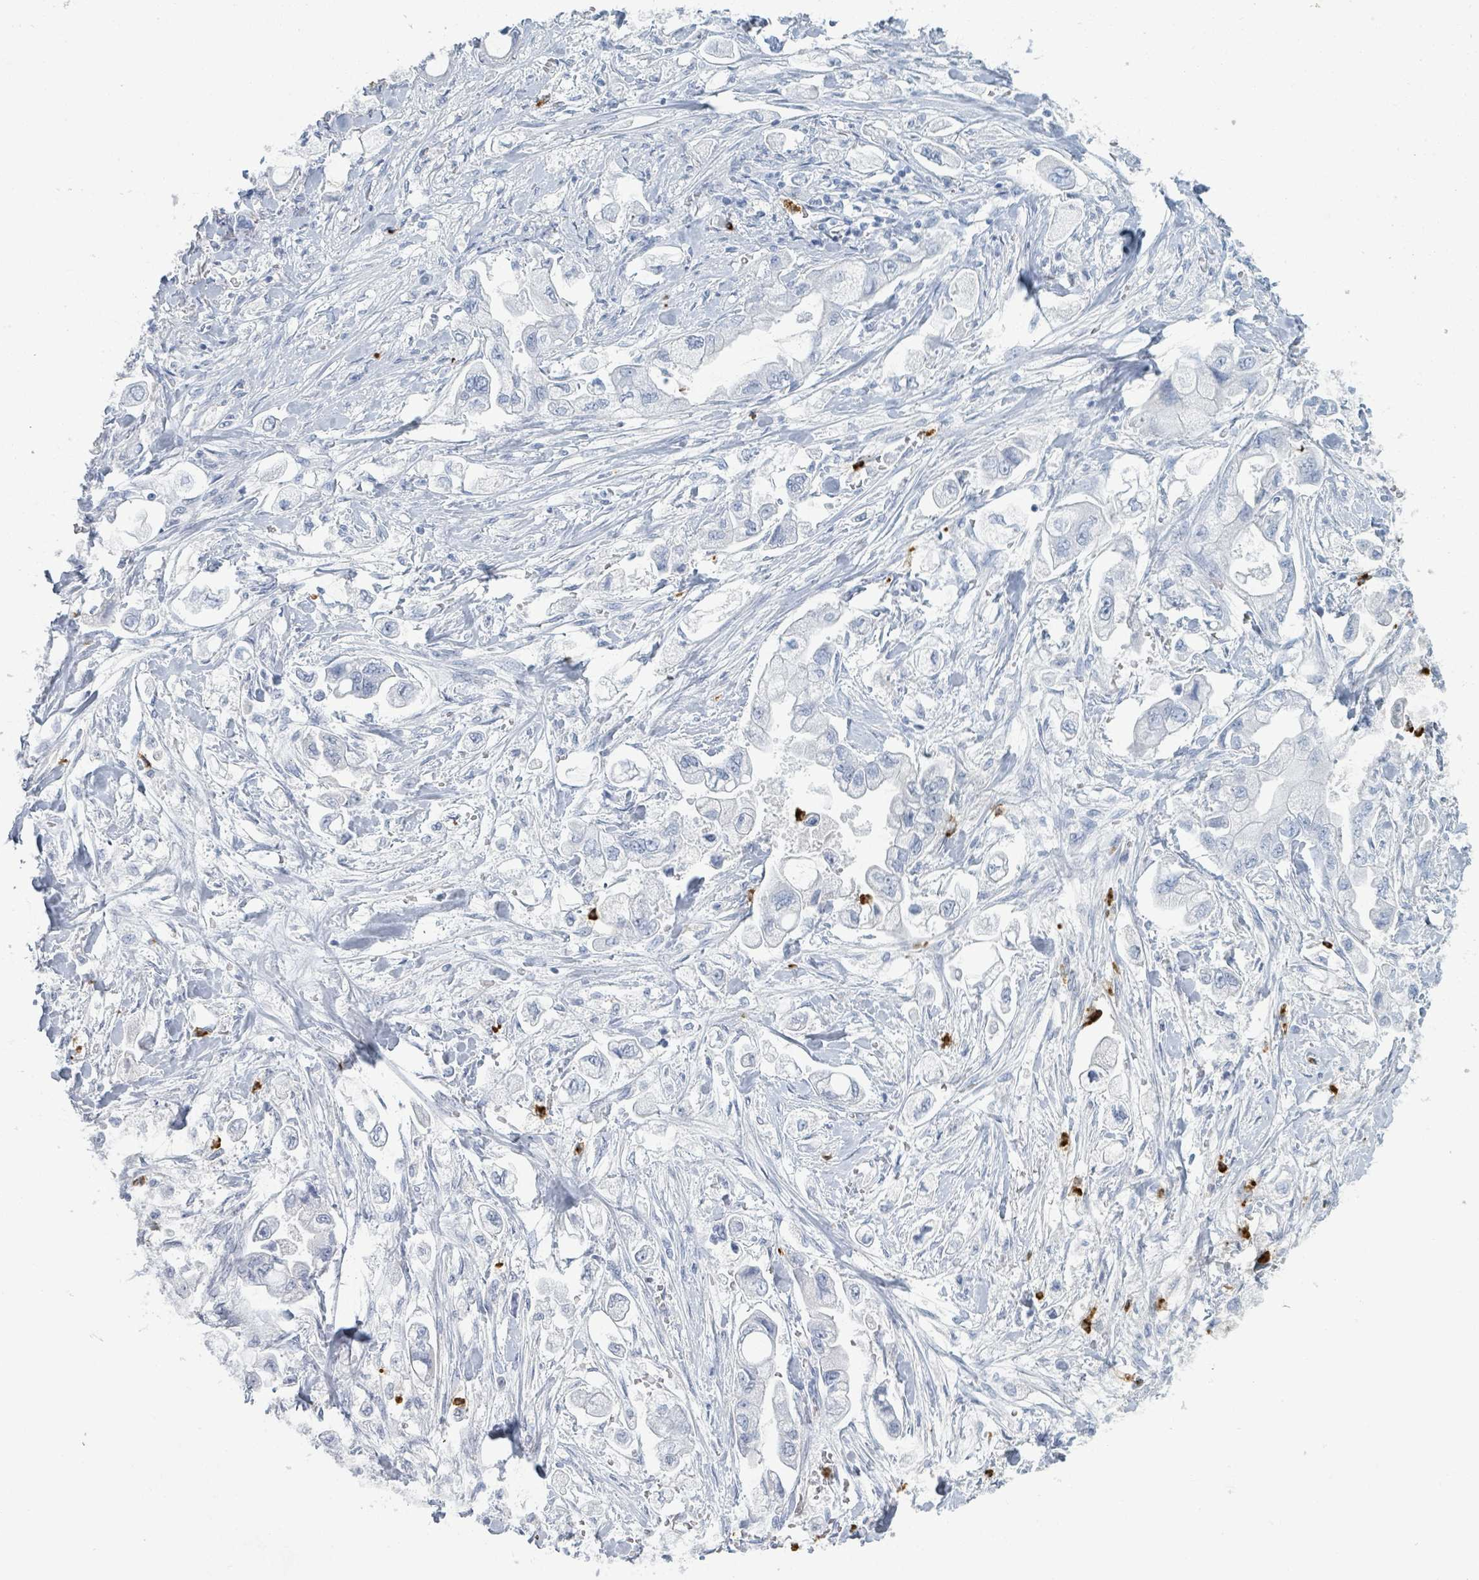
{"staining": {"intensity": "negative", "quantity": "none", "location": "none"}, "tissue": "stomach cancer", "cell_type": "Tumor cells", "image_type": "cancer", "snomed": [{"axis": "morphology", "description": "Adenocarcinoma, NOS"}, {"axis": "topography", "description": "Stomach"}], "caption": "The histopathology image shows no significant staining in tumor cells of adenocarcinoma (stomach).", "gene": "DEFA4", "patient": {"sex": "male", "age": 62}}